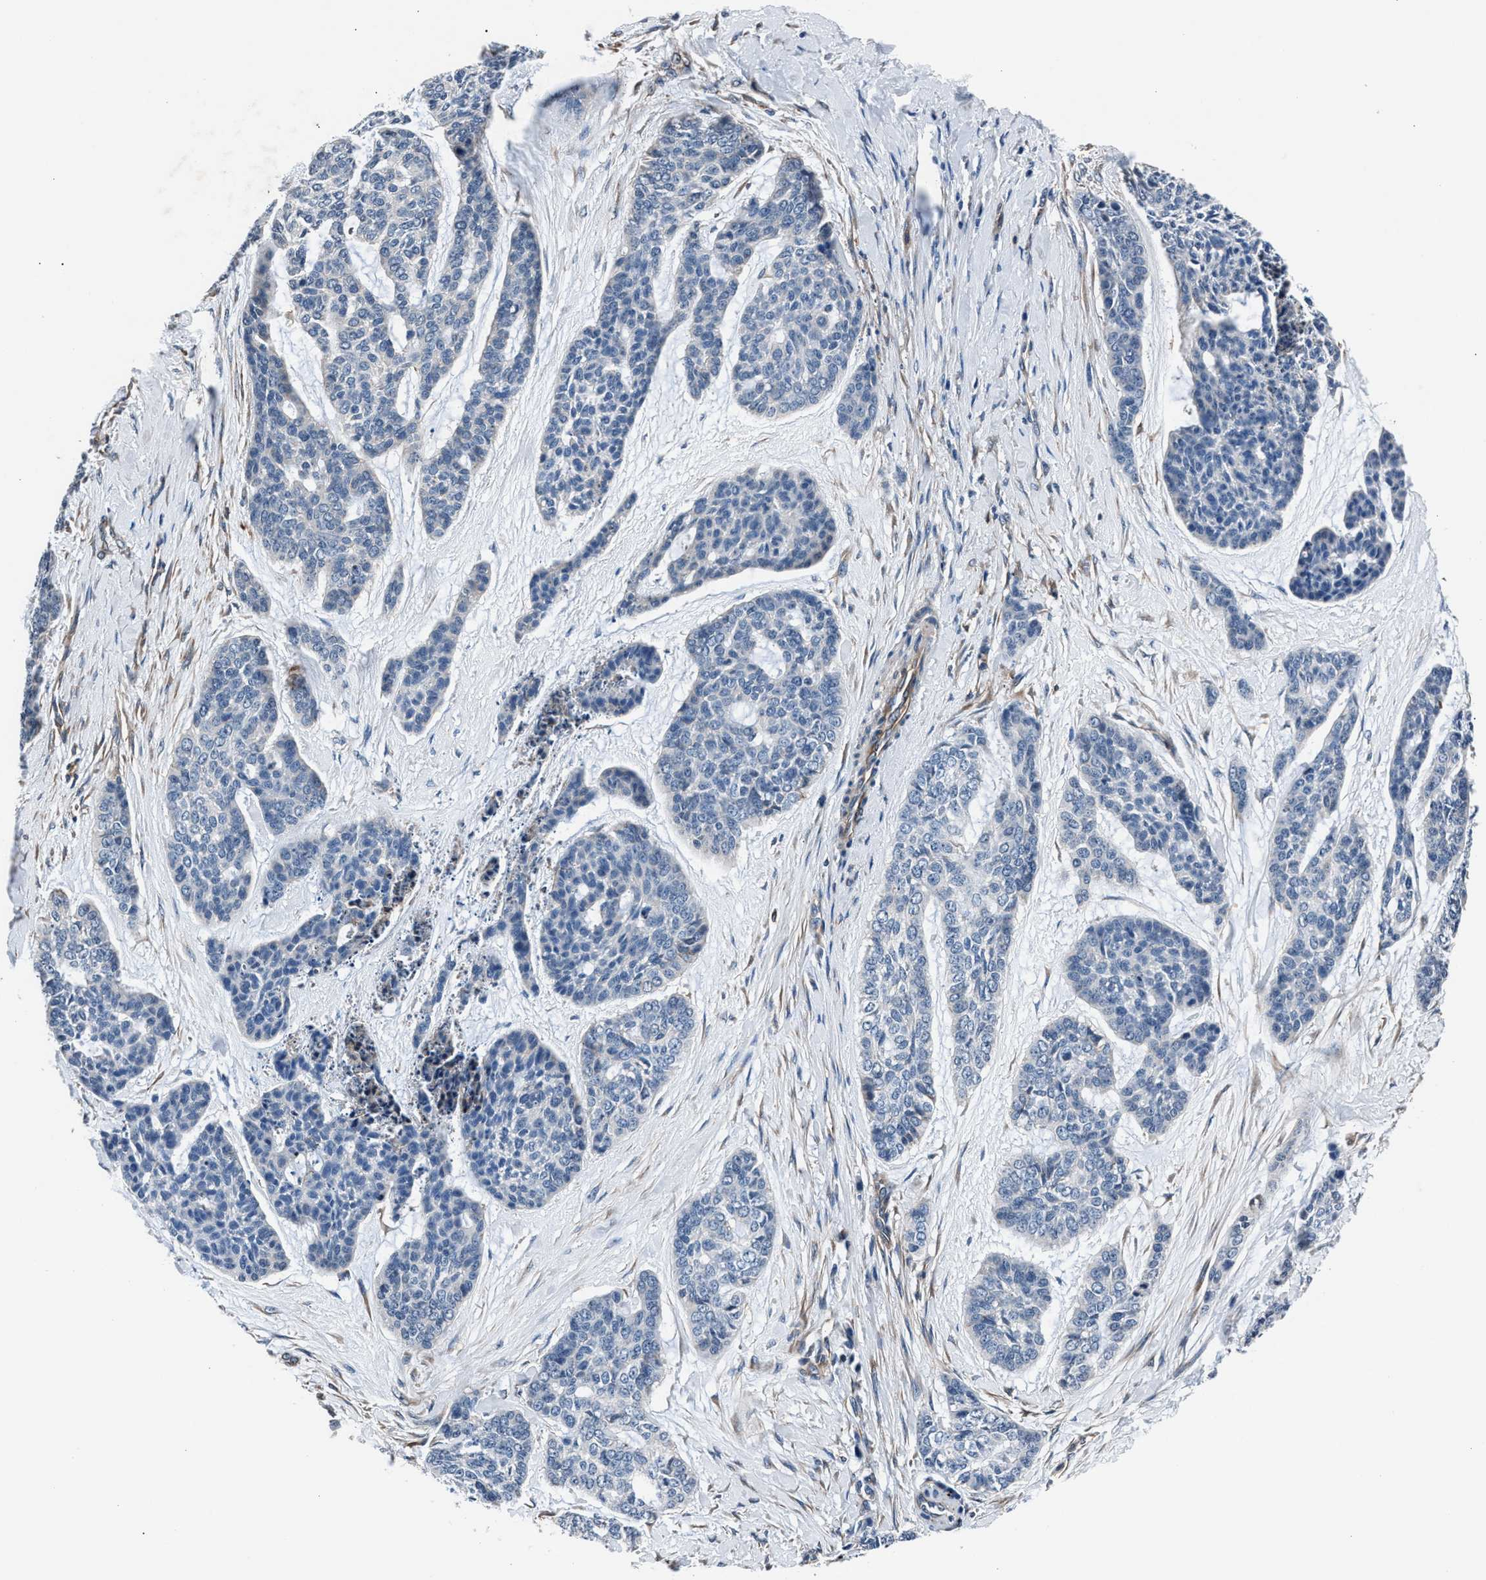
{"staining": {"intensity": "negative", "quantity": "none", "location": "none"}, "tissue": "skin cancer", "cell_type": "Tumor cells", "image_type": "cancer", "snomed": [{"axis": "morphology", "description": "Basal cell carcinoma"}, {"axis": "topography", "description": "Skin"}], "caption": "DAB immunohistochemical staining of human skin basal cell carcinoma exhibits no significant staining in tumor cells.", "gene": "MFSD11", "patient": {"sex": "female", "age": 64}}